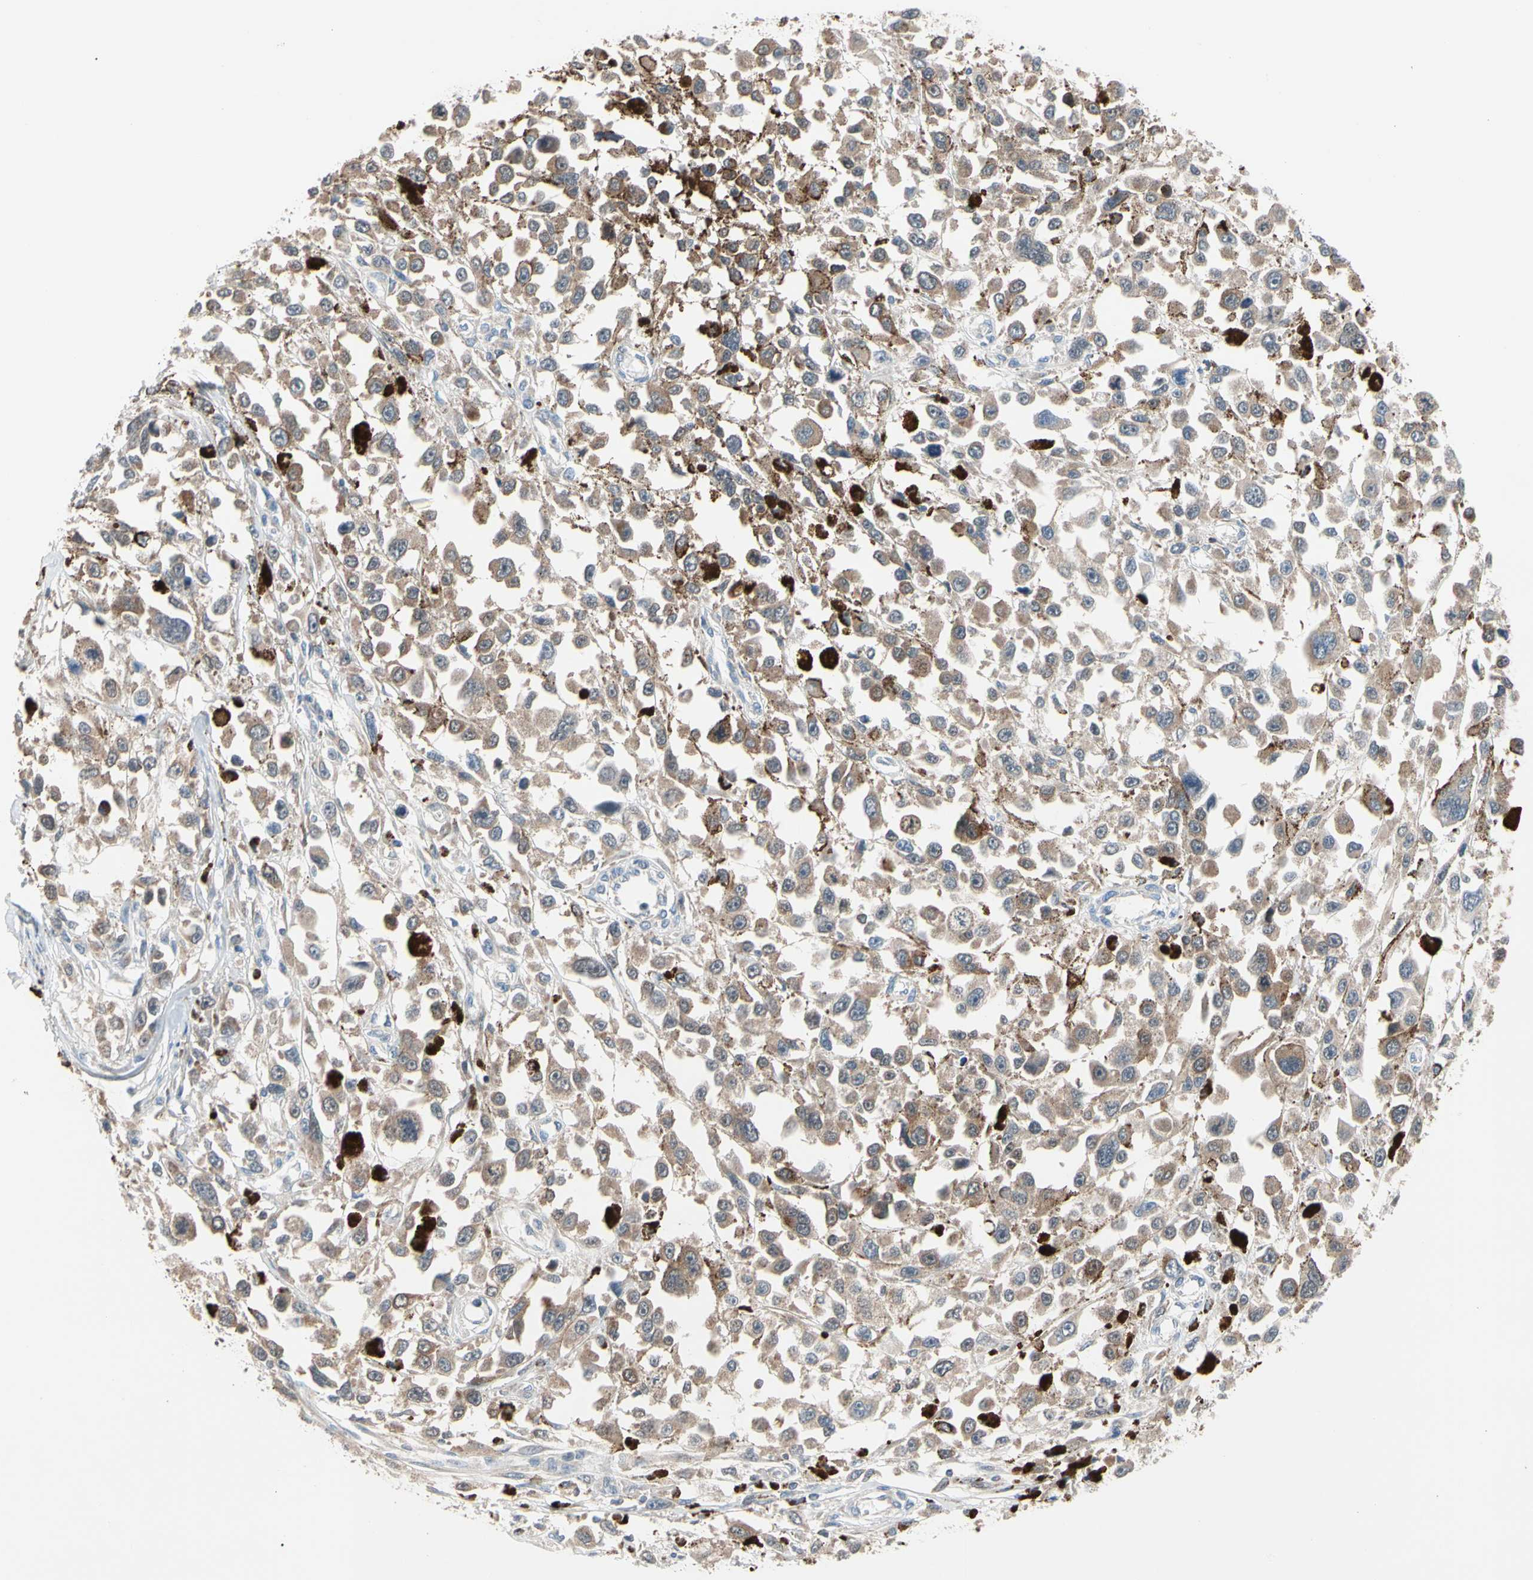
{"staining": {"intensity": "weak", "quantity": ">75%", "location": "cytoplasmic/membranous"}, "tissue": "melanoma", "cell_type": "Tumor cells", "image_type": "cancer", "snomed": [{"axis": "morphology", "description": "Malignant melanoma, Metastatic site"}, {"axis": "topography", "description": "Lymph node"}], "caption": "The image displays a brown stain indicating the presence of a protein in the cytoplasmic/membranous of tumor cells in melanoma. Nuclei are stained in blue.", "gene": "MTHFS", "patient": {"sex": "male", "age": 59}}